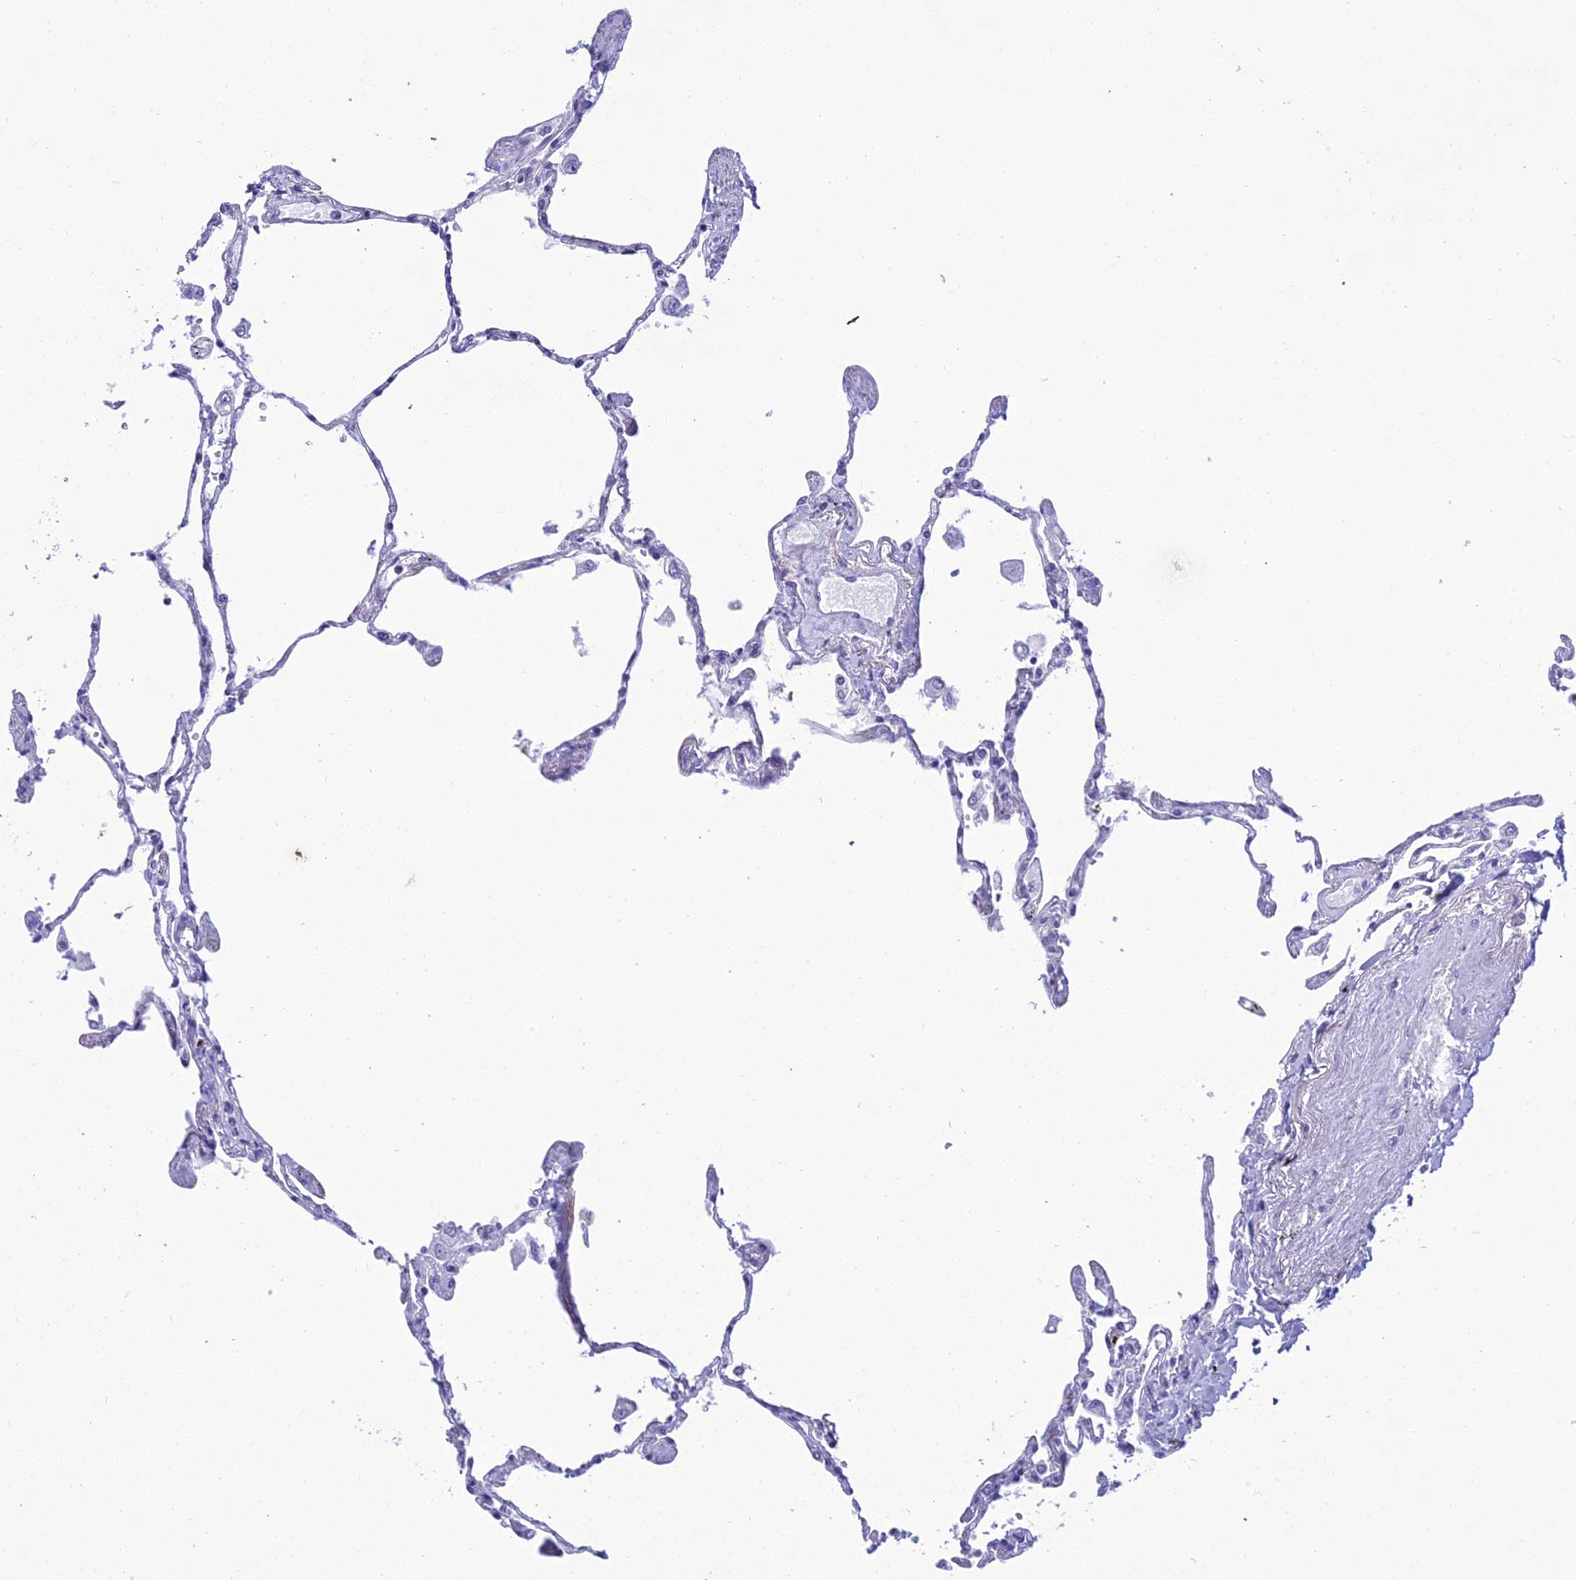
{"staining": {"intensity": "negative", "quantity": "none", "location": "none"}, "tissue": "lung", "cell_type": "Alveolar cells", "image_type": "normal", "snomed": [{"axis": "morphology", "description": "Normal tissue, NOS"}, {"axis": "topography", "description": "Lung"}], "caption": "Alveolar cells show no significant protein expression in unremarkable lung.", "gene": "ZMIZ1", "patient": {"sex": "female", "age": 67}}